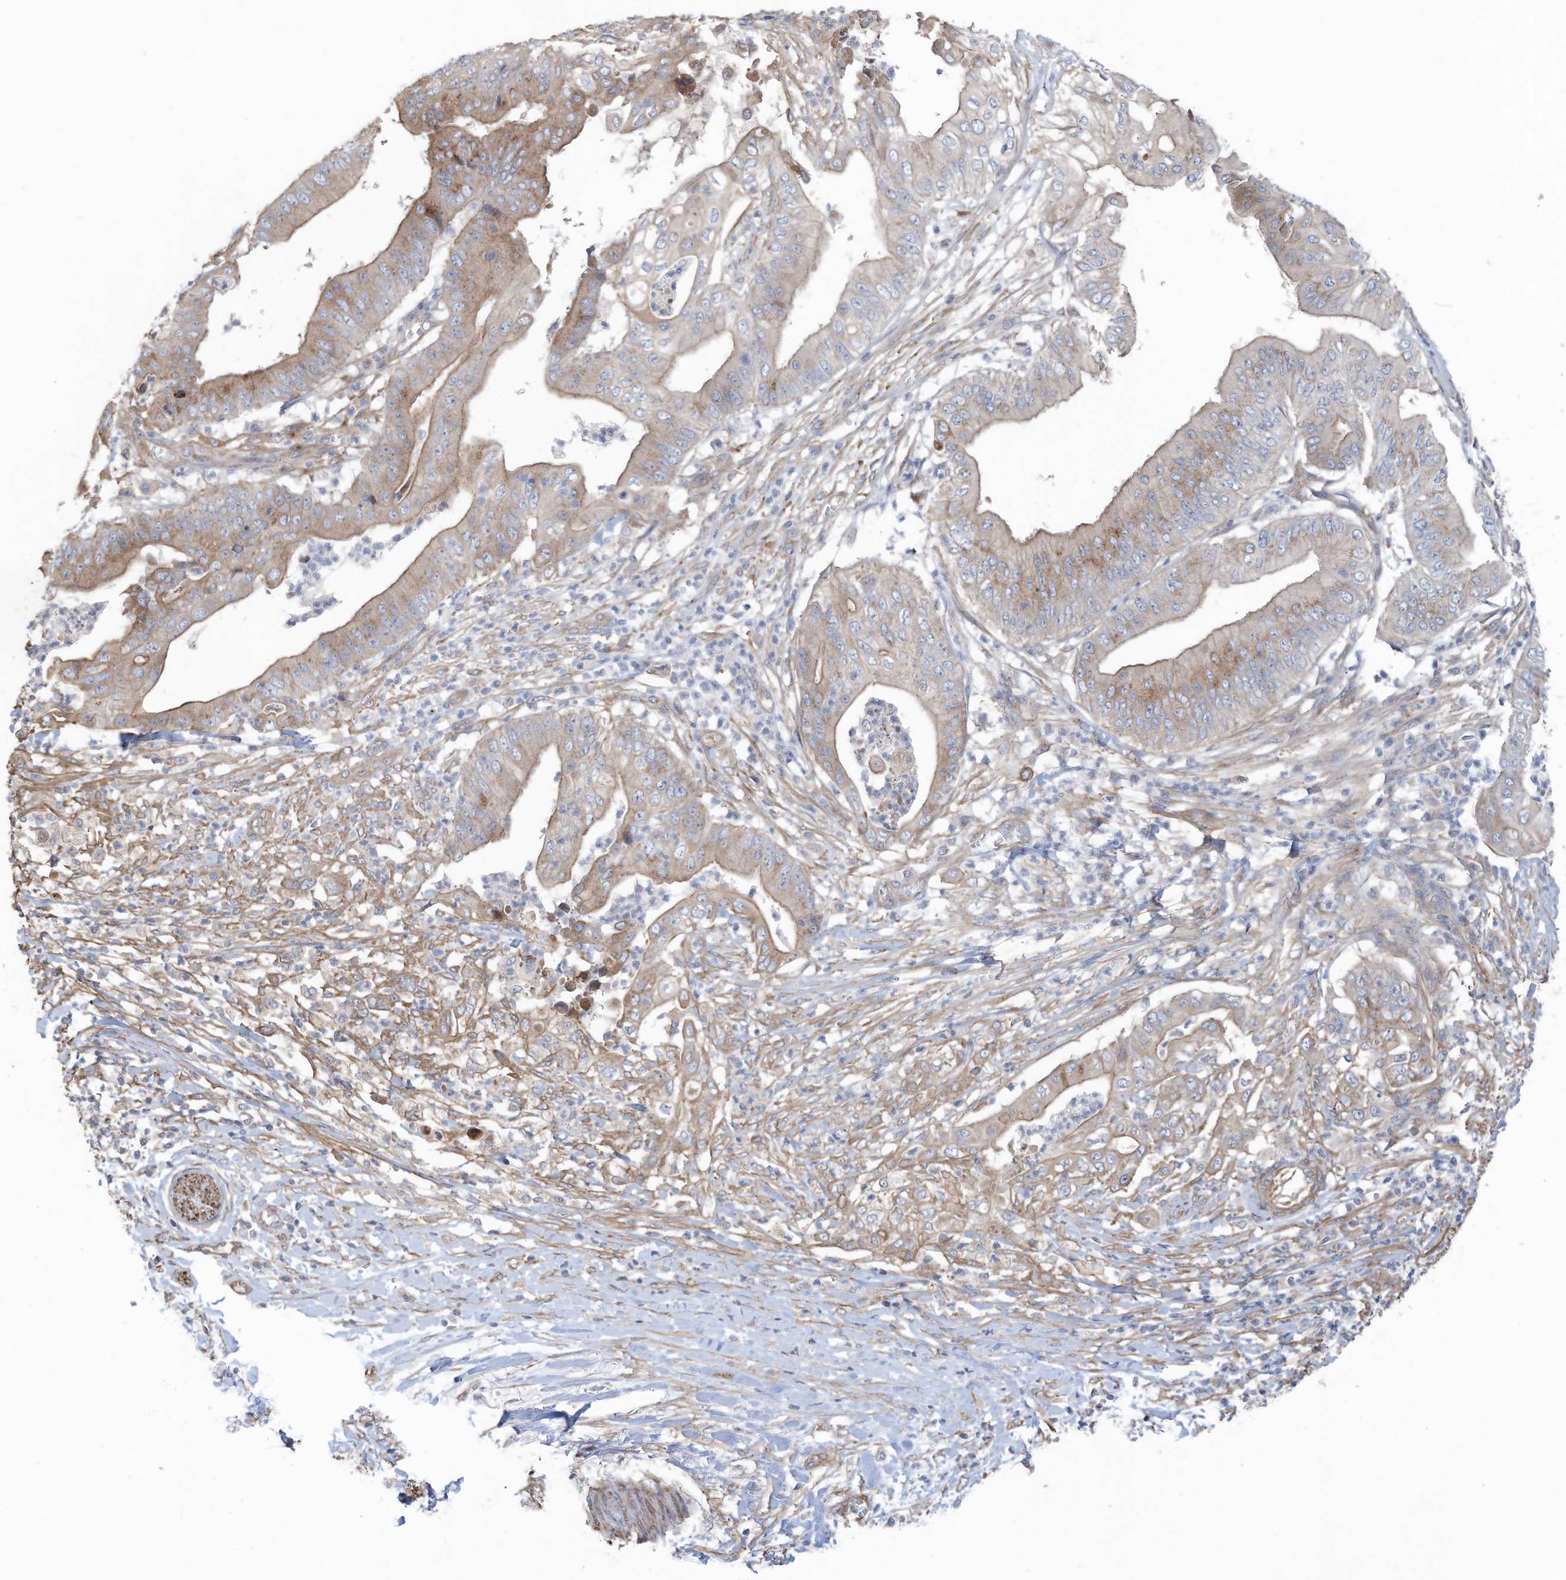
{"staining": {"intensity": "weak", "quantity": ">75%", "location": "cytoplasmic/membranous"}, "tissue": "pancreatic cancer", "cell_type": "Tumor cells", "image_type": "cancer", "snomed": [{"axis": "morphology", "description": "Adenocarcinoma, NOS"}, {"axis": "topography", "description": "Pancreas"}], "caption": "A high-resolution photomicrograph shows immunohistochemistry staining of pancreatic cancer, which displays weak cytoplasmic/membranous positivity in about >75% of tumor cells.", "gene": "SLC17A7", "patient": {"sex": "female", "age": 77}}